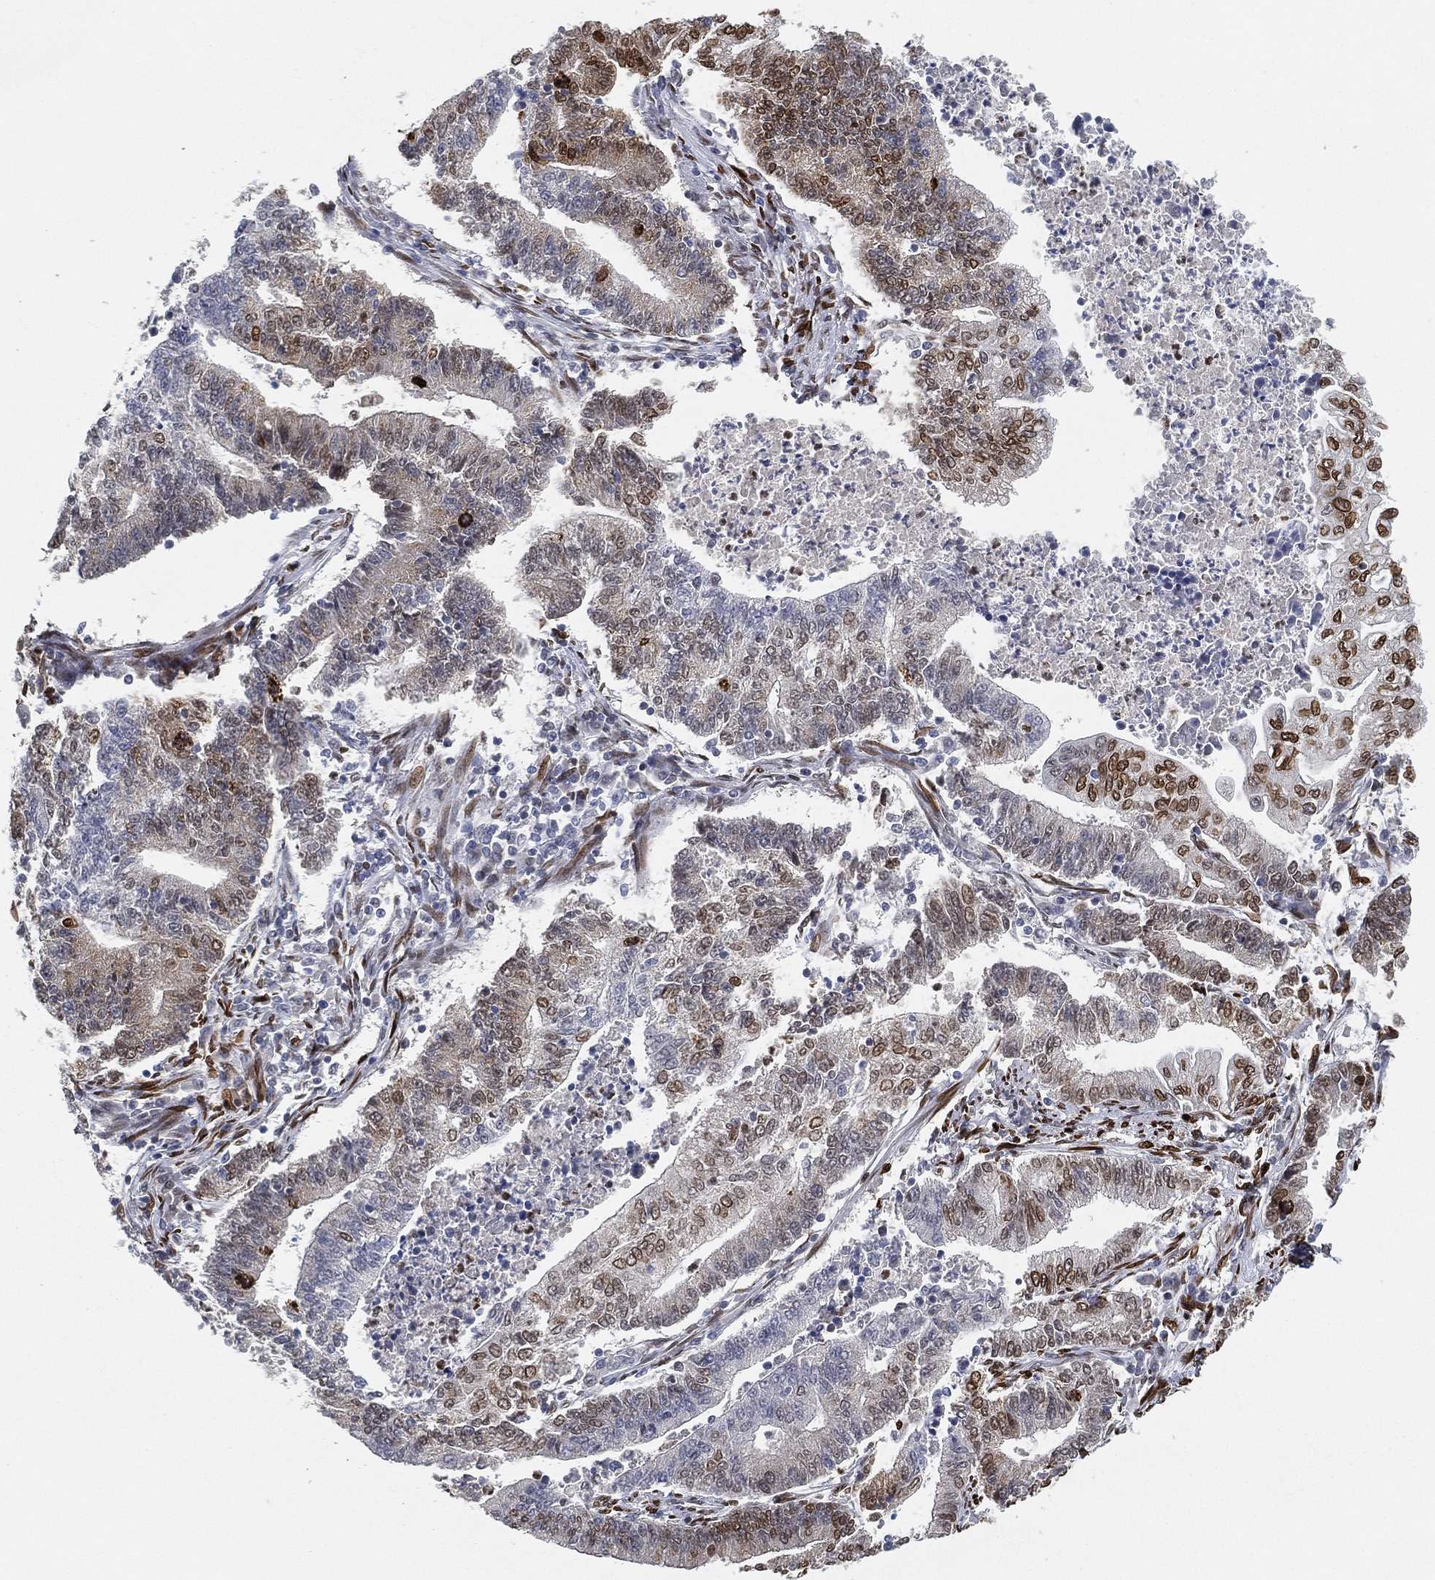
{"staining": {"intensity": "strong", "quantity": "25%-75%", "location": "nuclear"}, "tissue": "endometrial cancer", "cell_type": "Tumor cells", "image_type": "cancer", "snomed": [{"axis": "morphology", "description": "Adenocarcinoma, NOS"}, {"axis": "topography", "description": "Uterus"}, {"axis": "topography", "description": "Endometrium"}], "caption": "The image reveals staining of adenocarcinoma (endometrial), revealing strong nuclear protein staining (brown color) within tumor cells.", "gene": "LMNB1", "patient": {"sex": "female", "age": 54}}